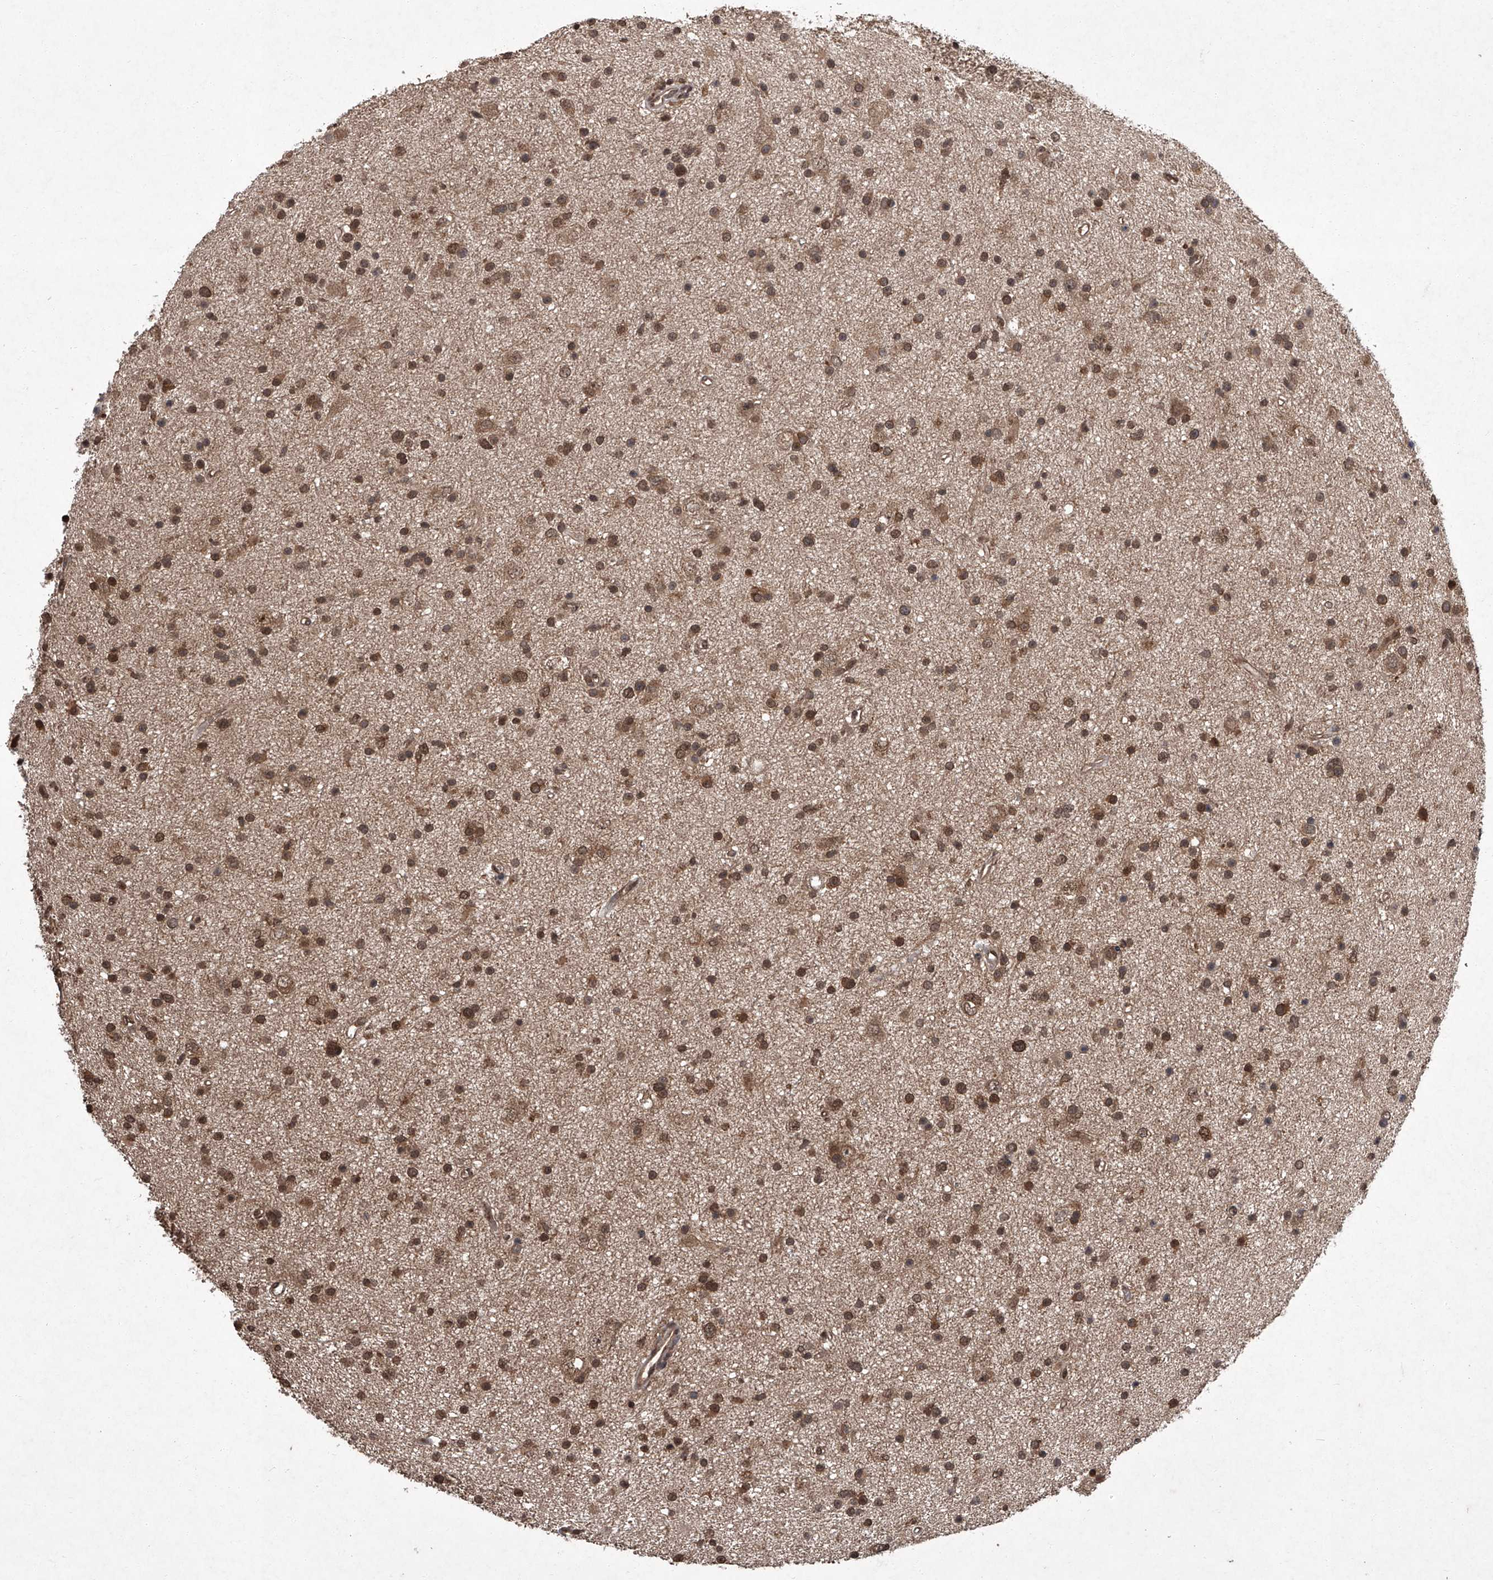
{"staining": {"intensity": "moderate", "quantity": ">75%", "location": "cytoplasmic/membranous,nuclear"}, "tissue": "glioma", "cell_type": "Tumor cells", "image_type": "cancer", "snomed": [{"axis": "morphology", "description": "Glioma, malignant, Low grade"}, {"axis": "topography", "description": "Cerebral cortex"}], "caption": "DAB immunohistochemical staining of human glioma exhibits moderate cytoplasmic/membranous and nuclear protein expression in about >75% of tumor cells.", "gene": "TSNAX", "patient": {"sex": "female", "age": 39}}